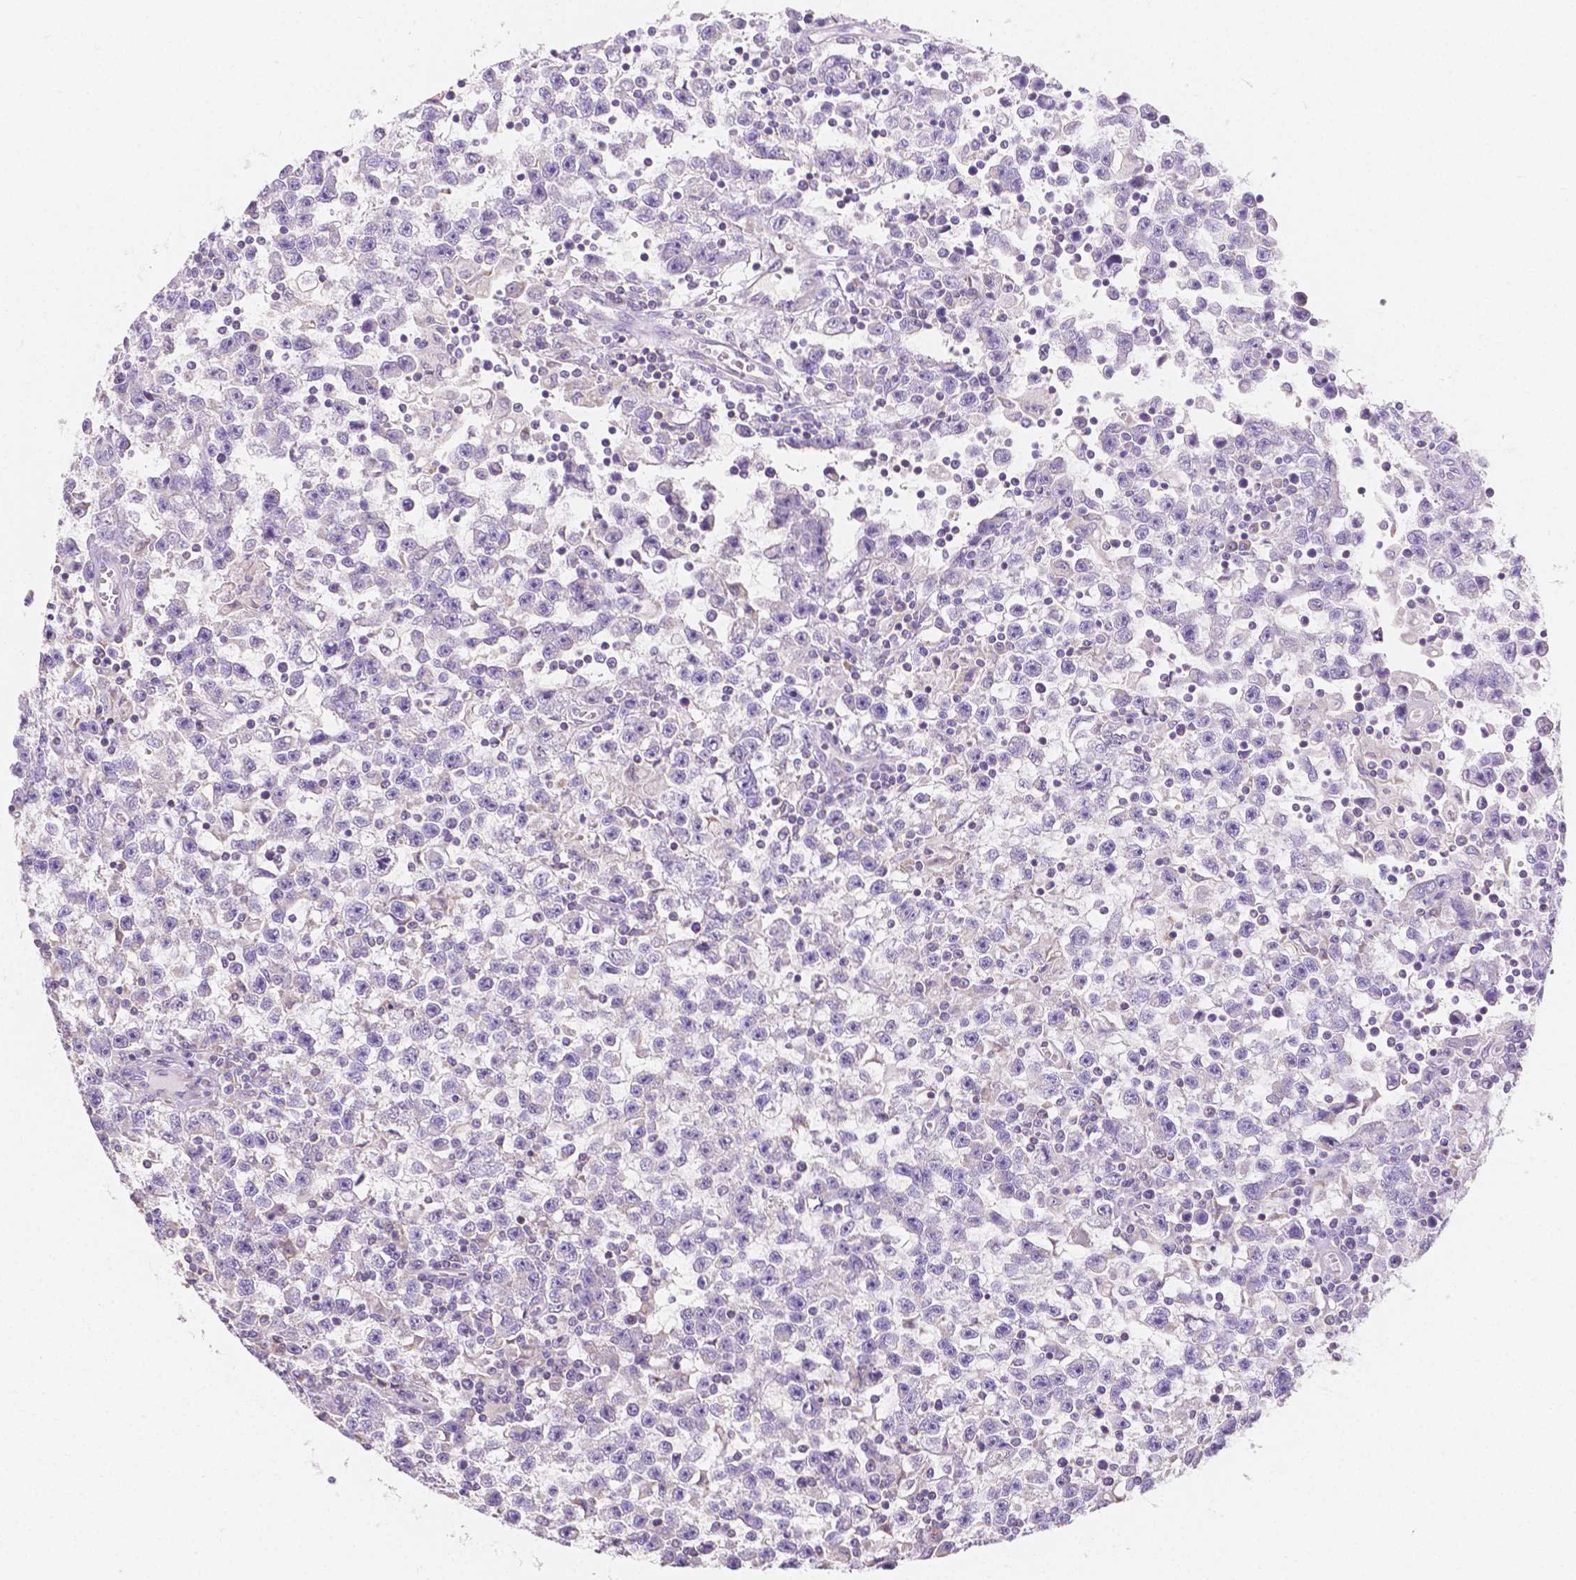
{"staining": {"intensity": "negative", "quantity": "none", "location": "none"}, "tissue": "testis cancer", "cell_type": "Tumor cells", "image_type": "cancer", "snomed": [{"axis": "morphology", "description": "Seminoma, NOS"}, {"axis": "topography", "description": "Testis"}], "caption": "Human testis seminoma stained for a protein using immunohistochemistry demonstrates no expression in tumor cells.", "gene": "TMEM130", "patient": {"sex": "male", "age": 31}}